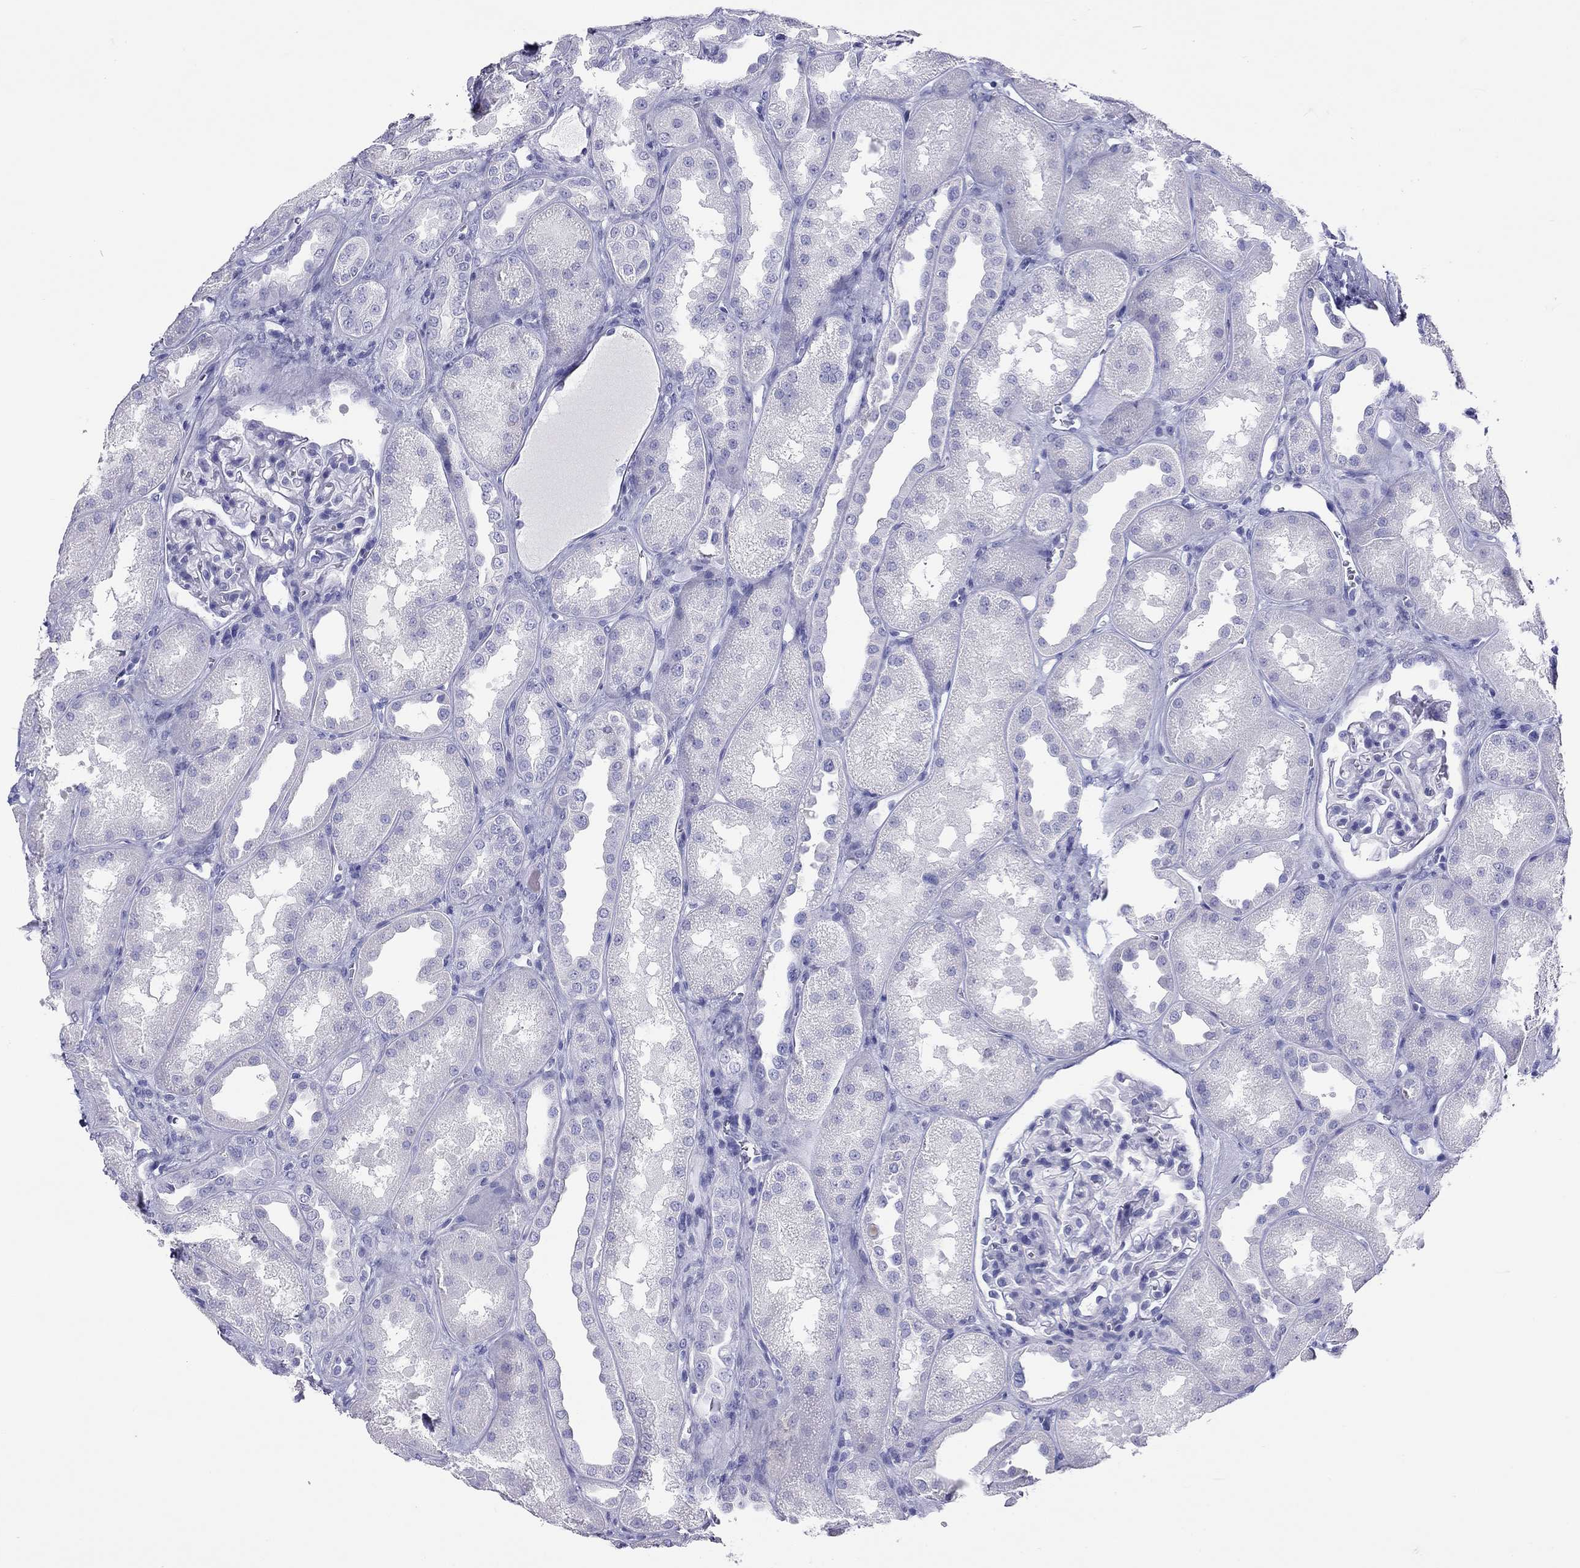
{"staining": {"intensity": "negative", "quantity": "none", "location": "none"}, "tissue": "kidney", "cell_type": "Cells in glomeruli", "image_type": "normal", "snomed": [{"axis": "morphology", "description": "Normal tissue, NOS"}, {"axis": "topography", "description": "Kidney"}], "caption": "High magnification brightfield microscopy of unremarkable kidney stained with DAB (3,3'-diaminobenzidine) (brown) and counterstained with hematoxylin (blue): cells in glomeruli show no significant expression.", "gene": "HLA", "patient": {"sex": "male", "age": 61}}